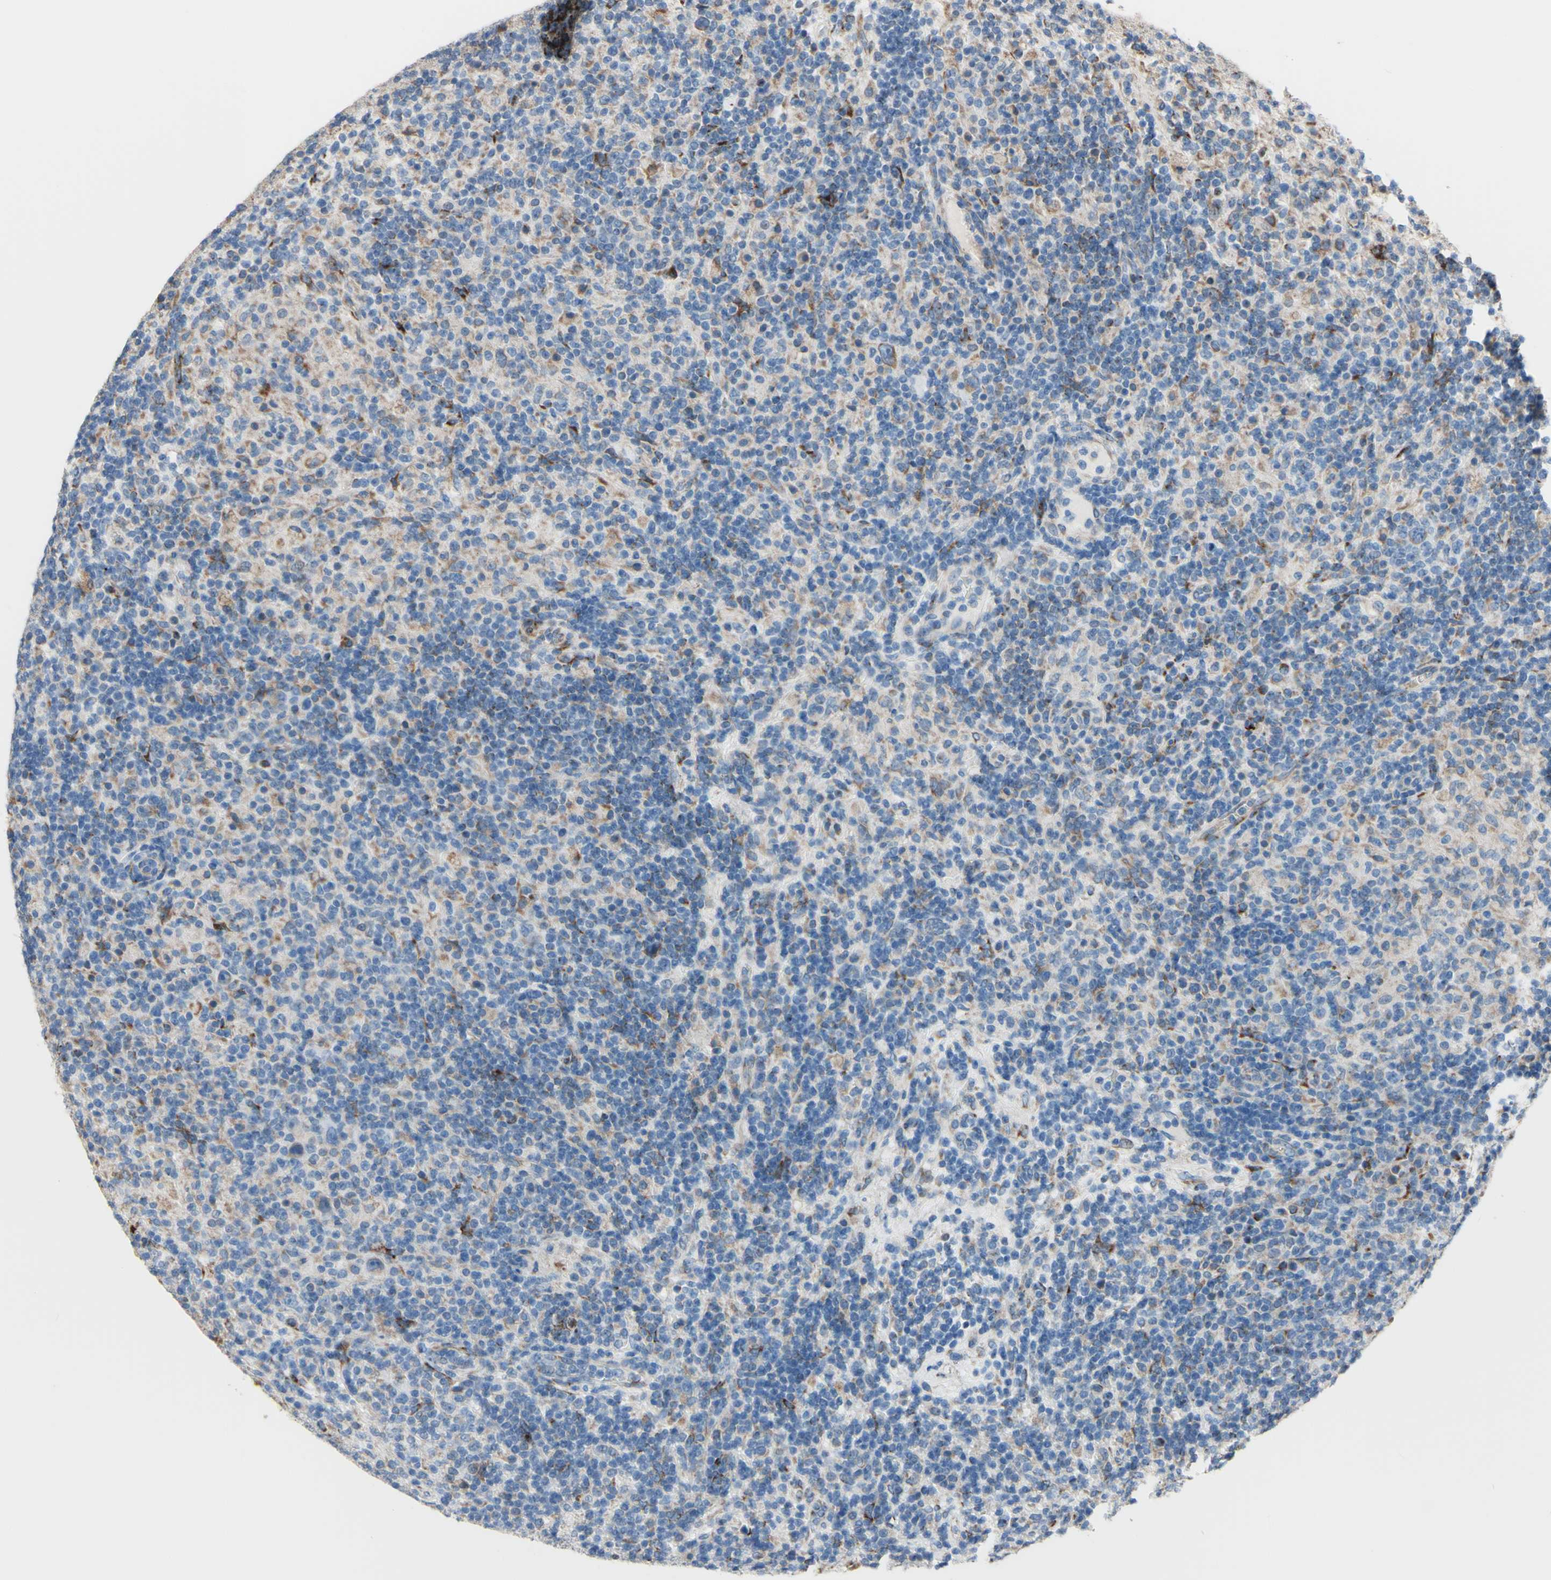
{"staining": {"intensity": "weak", "quantity": "<25%", "location": "cytoplasmic/membranous"}, "tissue": "lymphoma", "cell_type": "Tumor cells", "image_type": "cancer", "snomed": [{"axis": "morphology", "description": "Hodgkin's disease, NOS"}, {"axis": "topography", "description": "Lymph node"}], "caption": "Hodgkin's disease was stained to show a protein in brown. There is no significant expression in tumor cells. (Immunohistochemistry (ihc), brightfield microscopy, high magnification).", "gene": "AGPAT5", "patient": {"sex": "male", "age": 70}}